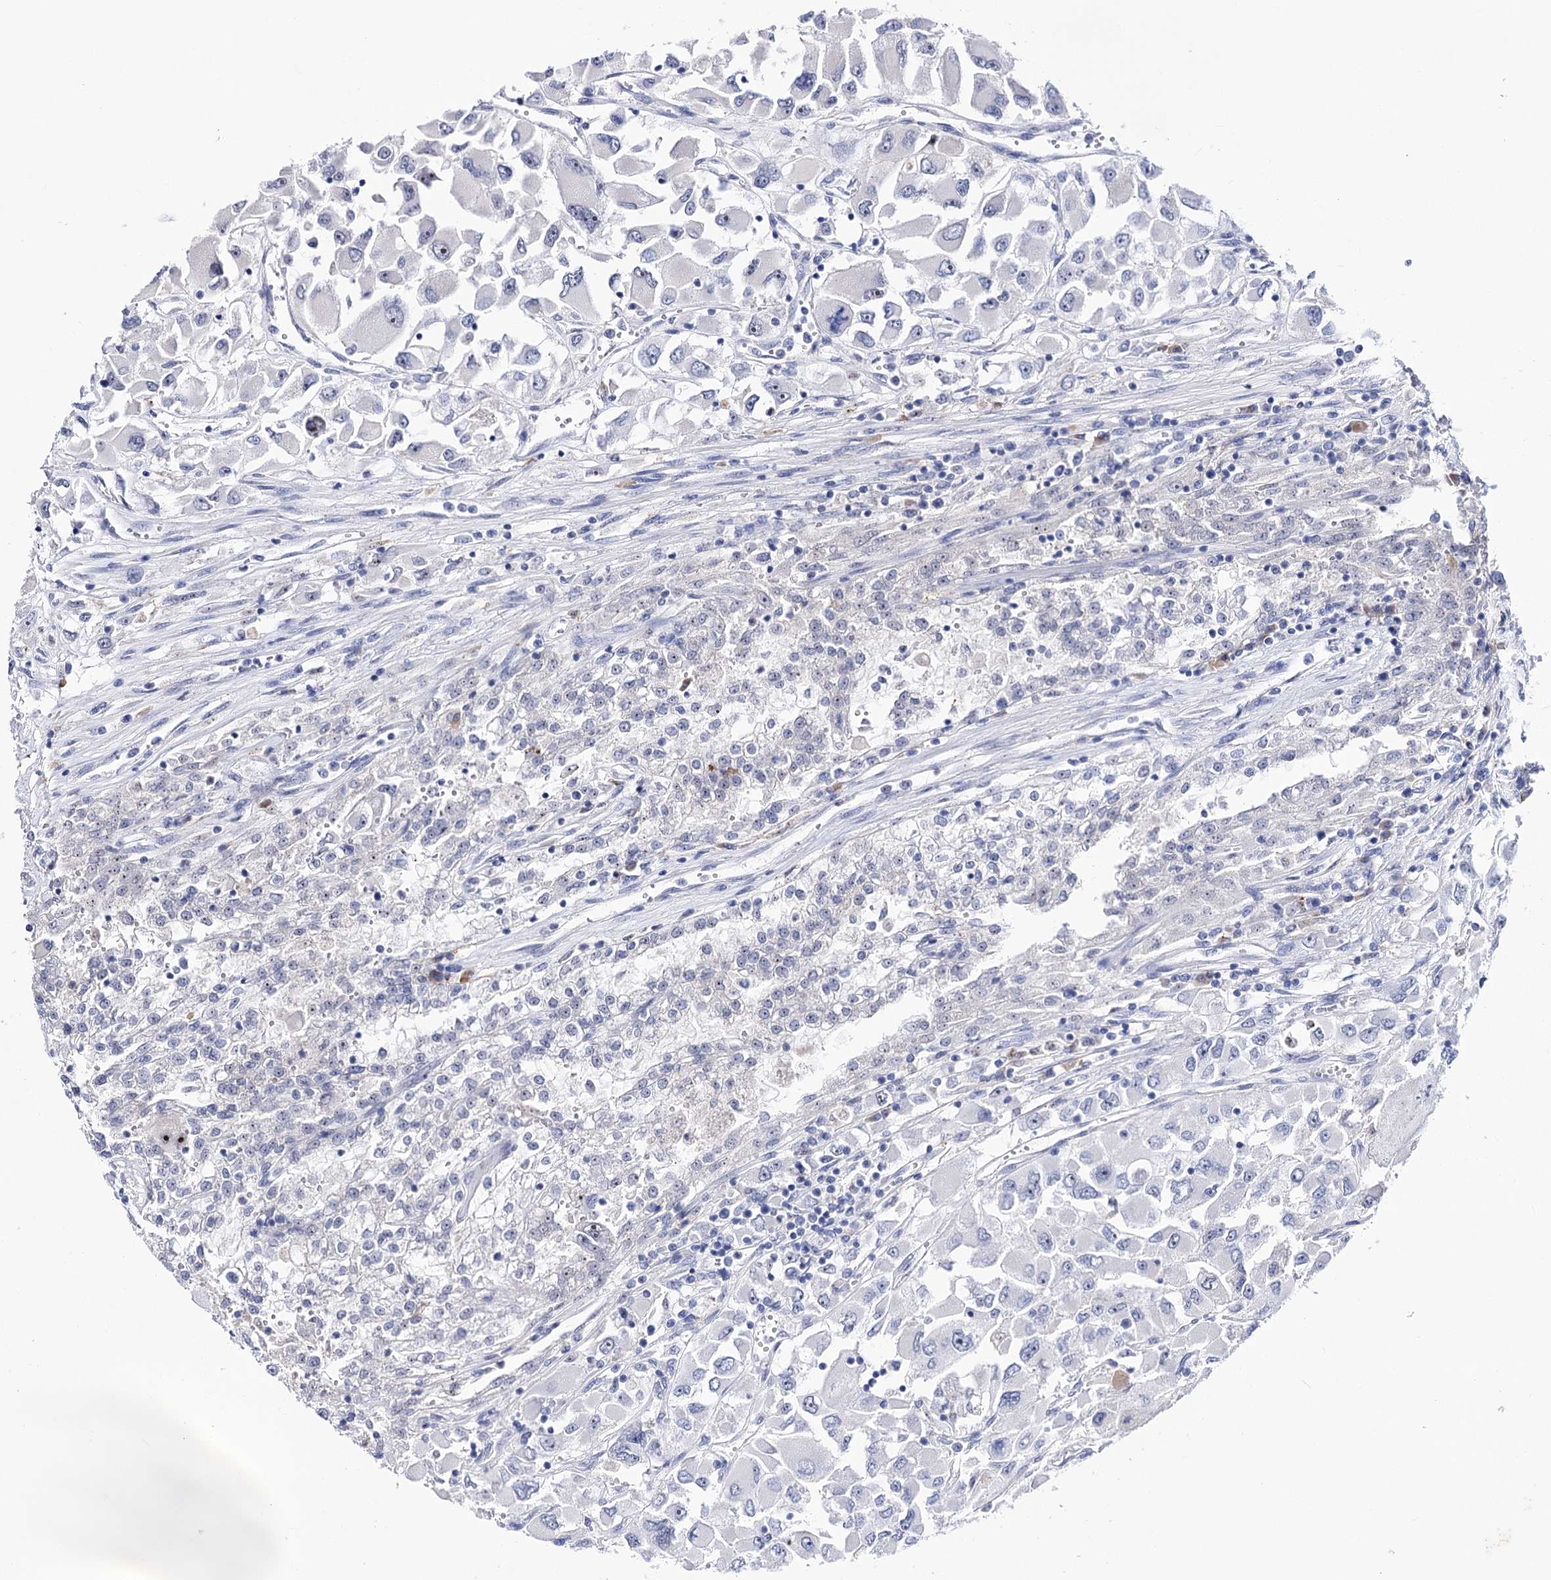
{"staining": {"intensity": "negative", "quantity": "none", "location": "none"}, "tissue": "renal cancer", "cell_type": "Tumor cells", "image_type": "cancer", "snomed": [{"axis": "morphology", "description": "Adenocarcinoma, NOS"}, {"axis": "topography", "description": "Kidney"}], "caption": "Image shows no protein expression in tumor cells of renal adenocarcinoma tissue.", "gene": "PCGF5", "patient": {"sex": "female", "age": 52}}